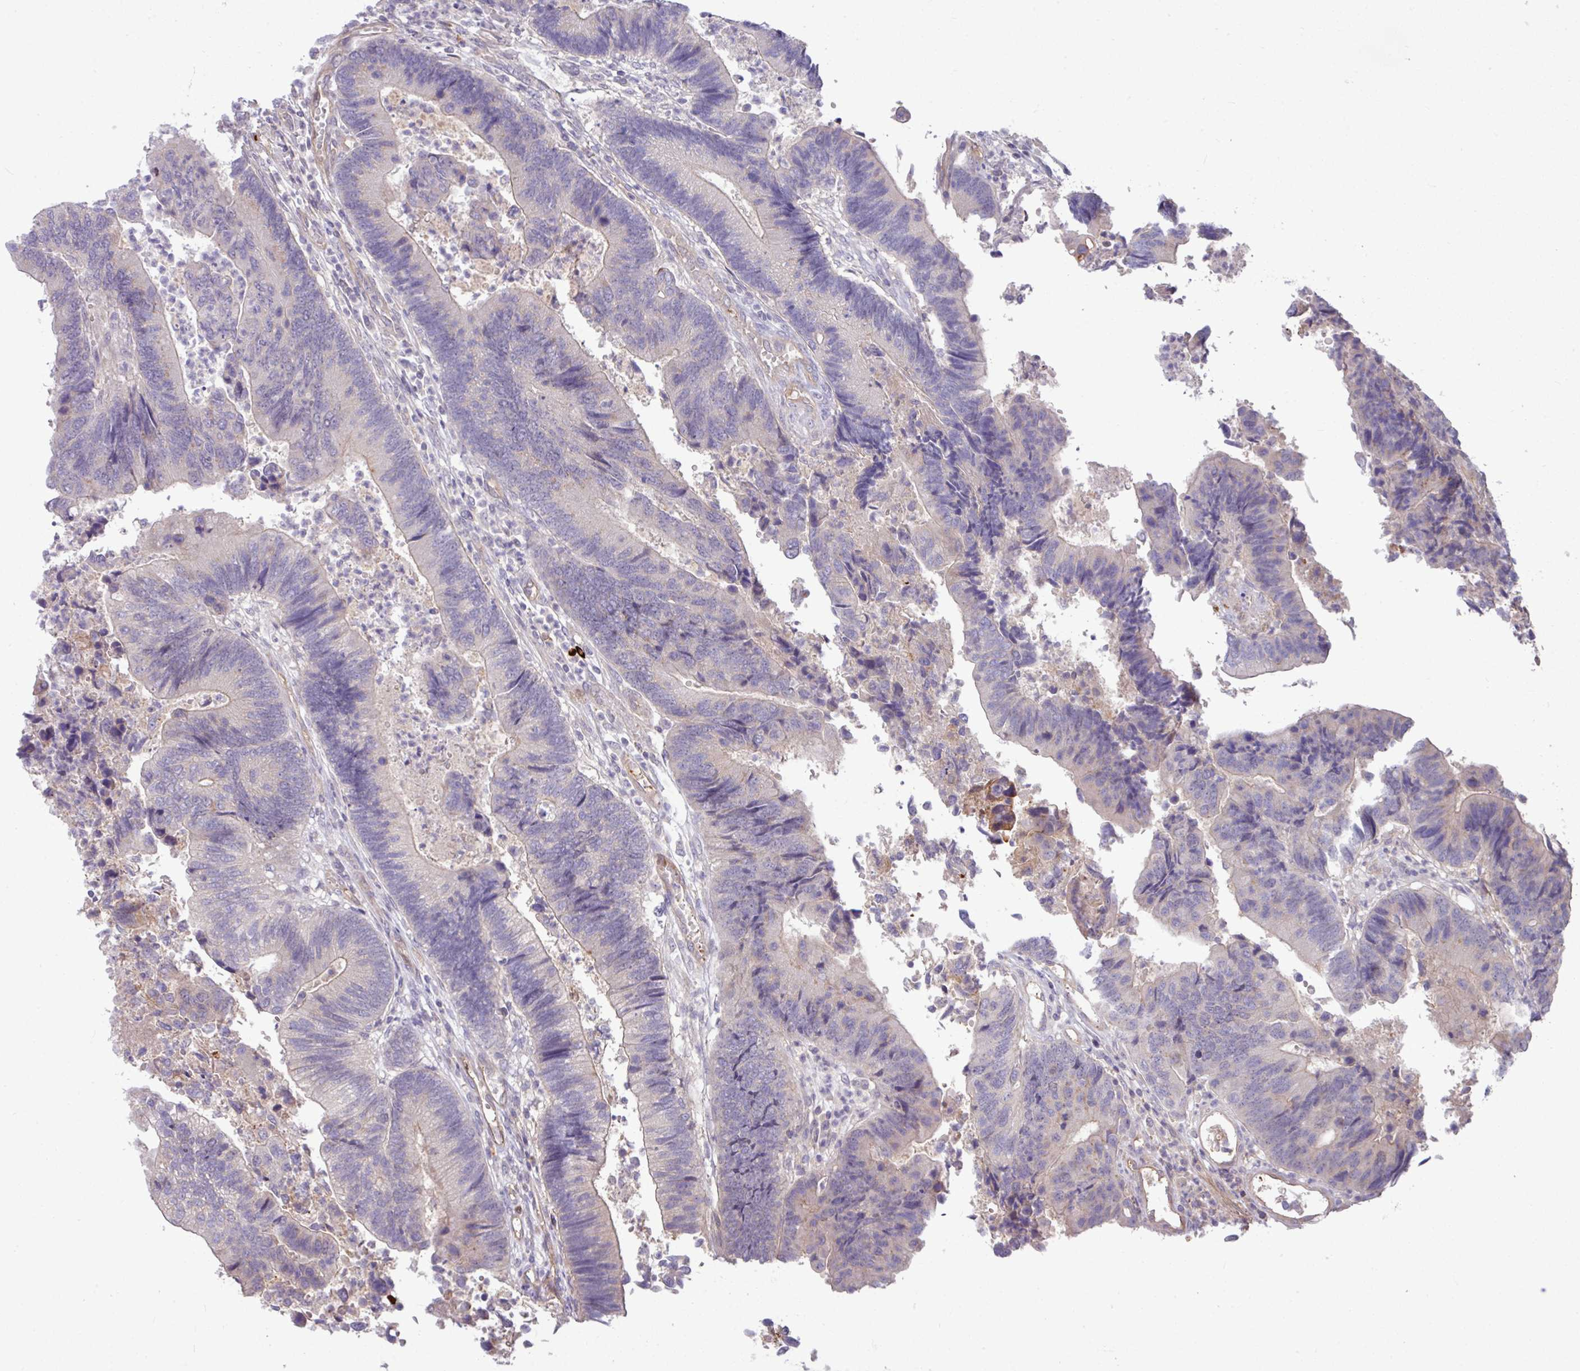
{"staining": {"intensity": "negative", "quantity": "none", "location": "none"}, "tissue": "colorectal cancer", "cell_type": "Tumor cells", "image_type": "cancer", "snomed": [{"axis": "morphology", "description": "Adenocarcinoma, NOS"}, {"axis": "topography", "description": "Colon"}], "caption": "Adenocarcinoma (colorectal) stained for a protein using IHC reveals no expression tumor cells.", "gene": "B4GALNT4", "patient": {"sex": "female", "age": 67}}